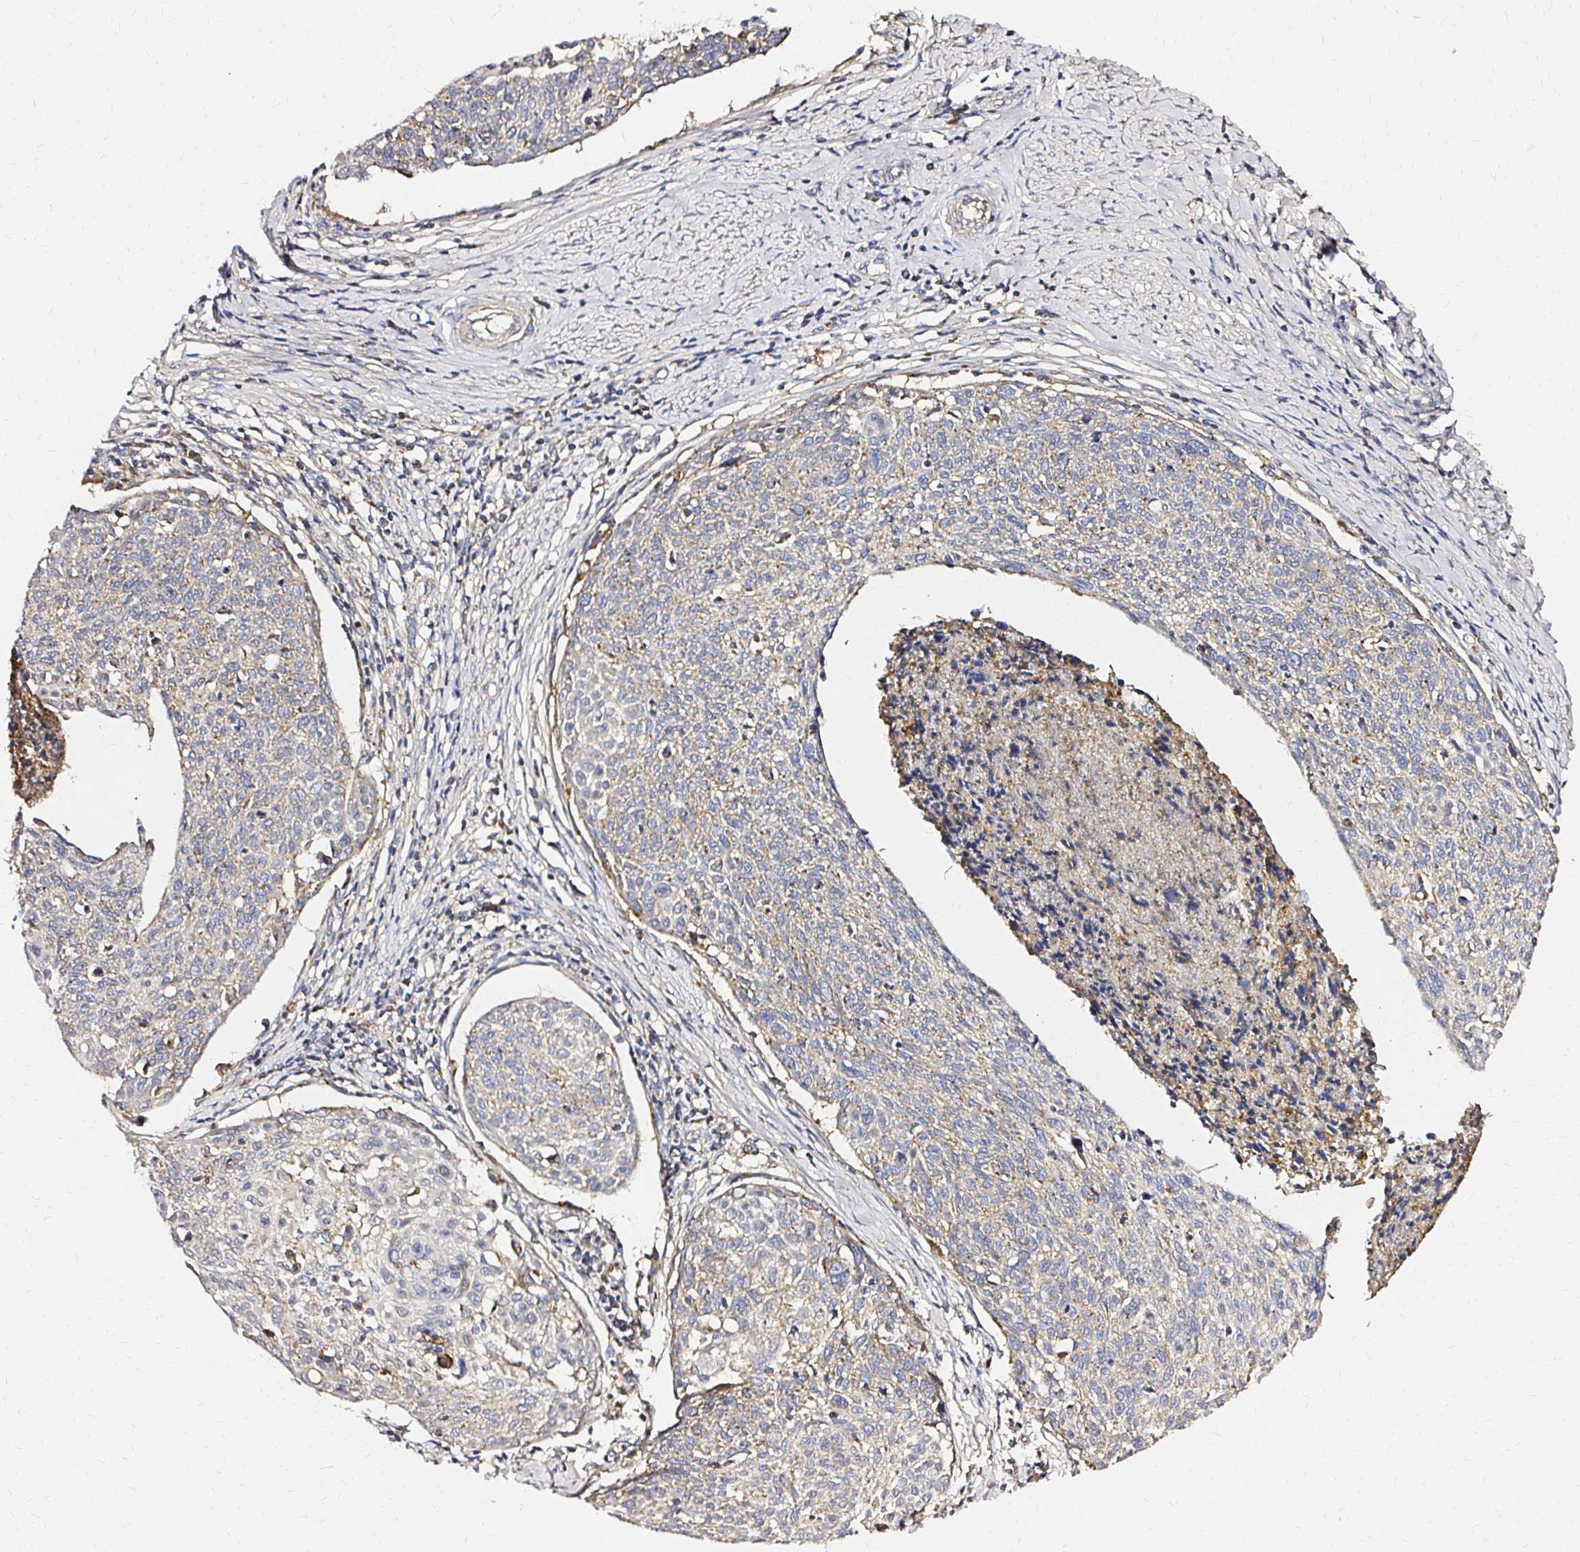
{"staining": {"intensity": "weak", "quantity": ">75%", "location": "cytoplasmic/membranous"}, "tissue": "cervical cancer", "cell_type": "Tumor cells", "image_type": "cancer", "snomed": [{"axis": "morphology", "description": "Squamous cell carcinoma, NOS"}, {"axis": "topography", "description": "Cervix"}], "caption": "Immunohistochemistry micrograph of human squamous cell carcinoma (cervical) stained for a protein (brown), which reveals low levels of weak cytoplasmic/membranous positivity in about >75% of tumor cells.", "gene": "MRPL13", "patient": {"sex": "female", "age": 49}}